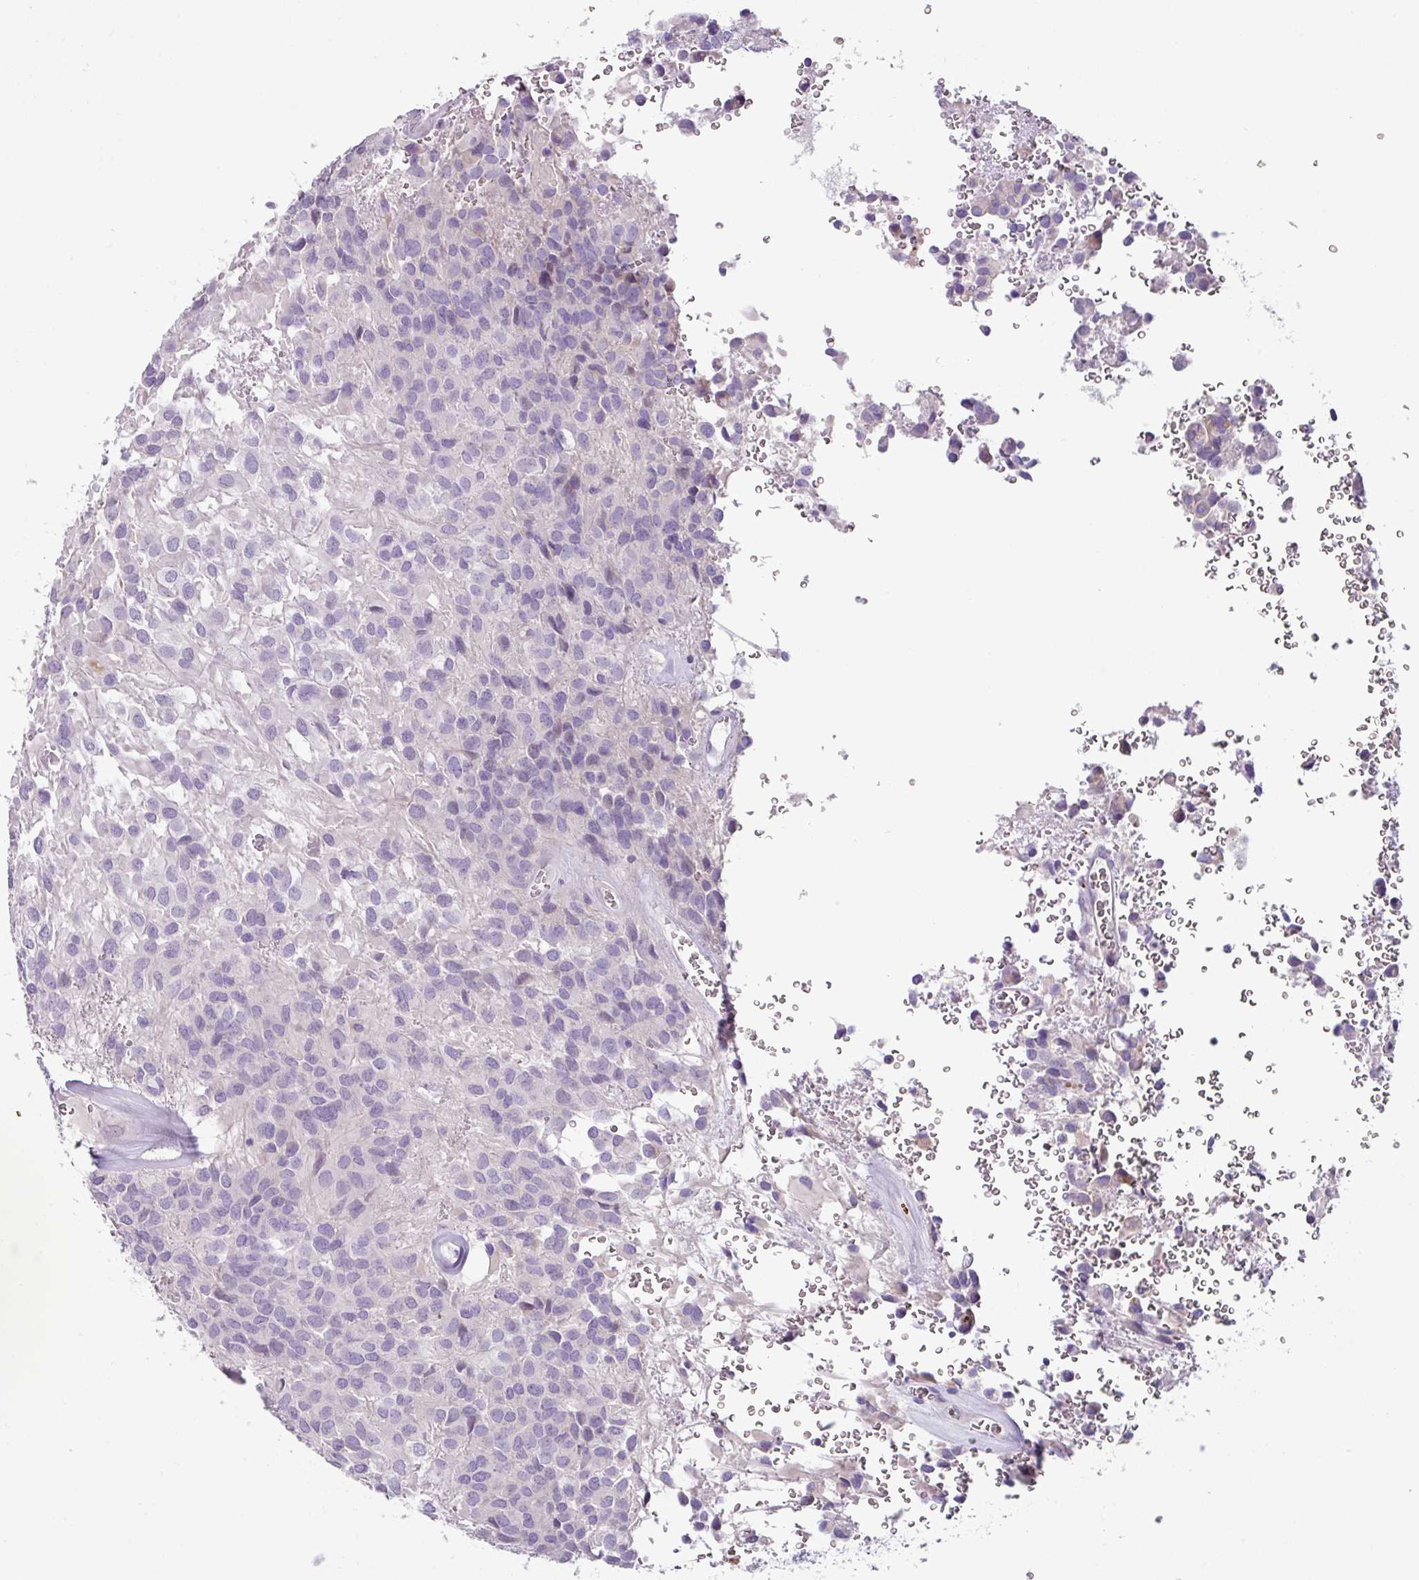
{"staining": {"intensity": "negative", "quantity": "none", "location": "none"}, "tissue": "glioma", "cell_type": "Tumor cells", "image_type": "cancer", "snomed": [{"axis": "morphology", "description": "Glioma, malignant, Low grade"}, {"axis": "topography", "description": "Brain"}], "caption": "An immunohistochemistry photomicrograph of malignant glioma (low-grade) is shown. There is no staining in tumor cells of malignant glioma (low-grade).", "gene": "RGS16", "patient": {"sex": "male", "age": 56}}